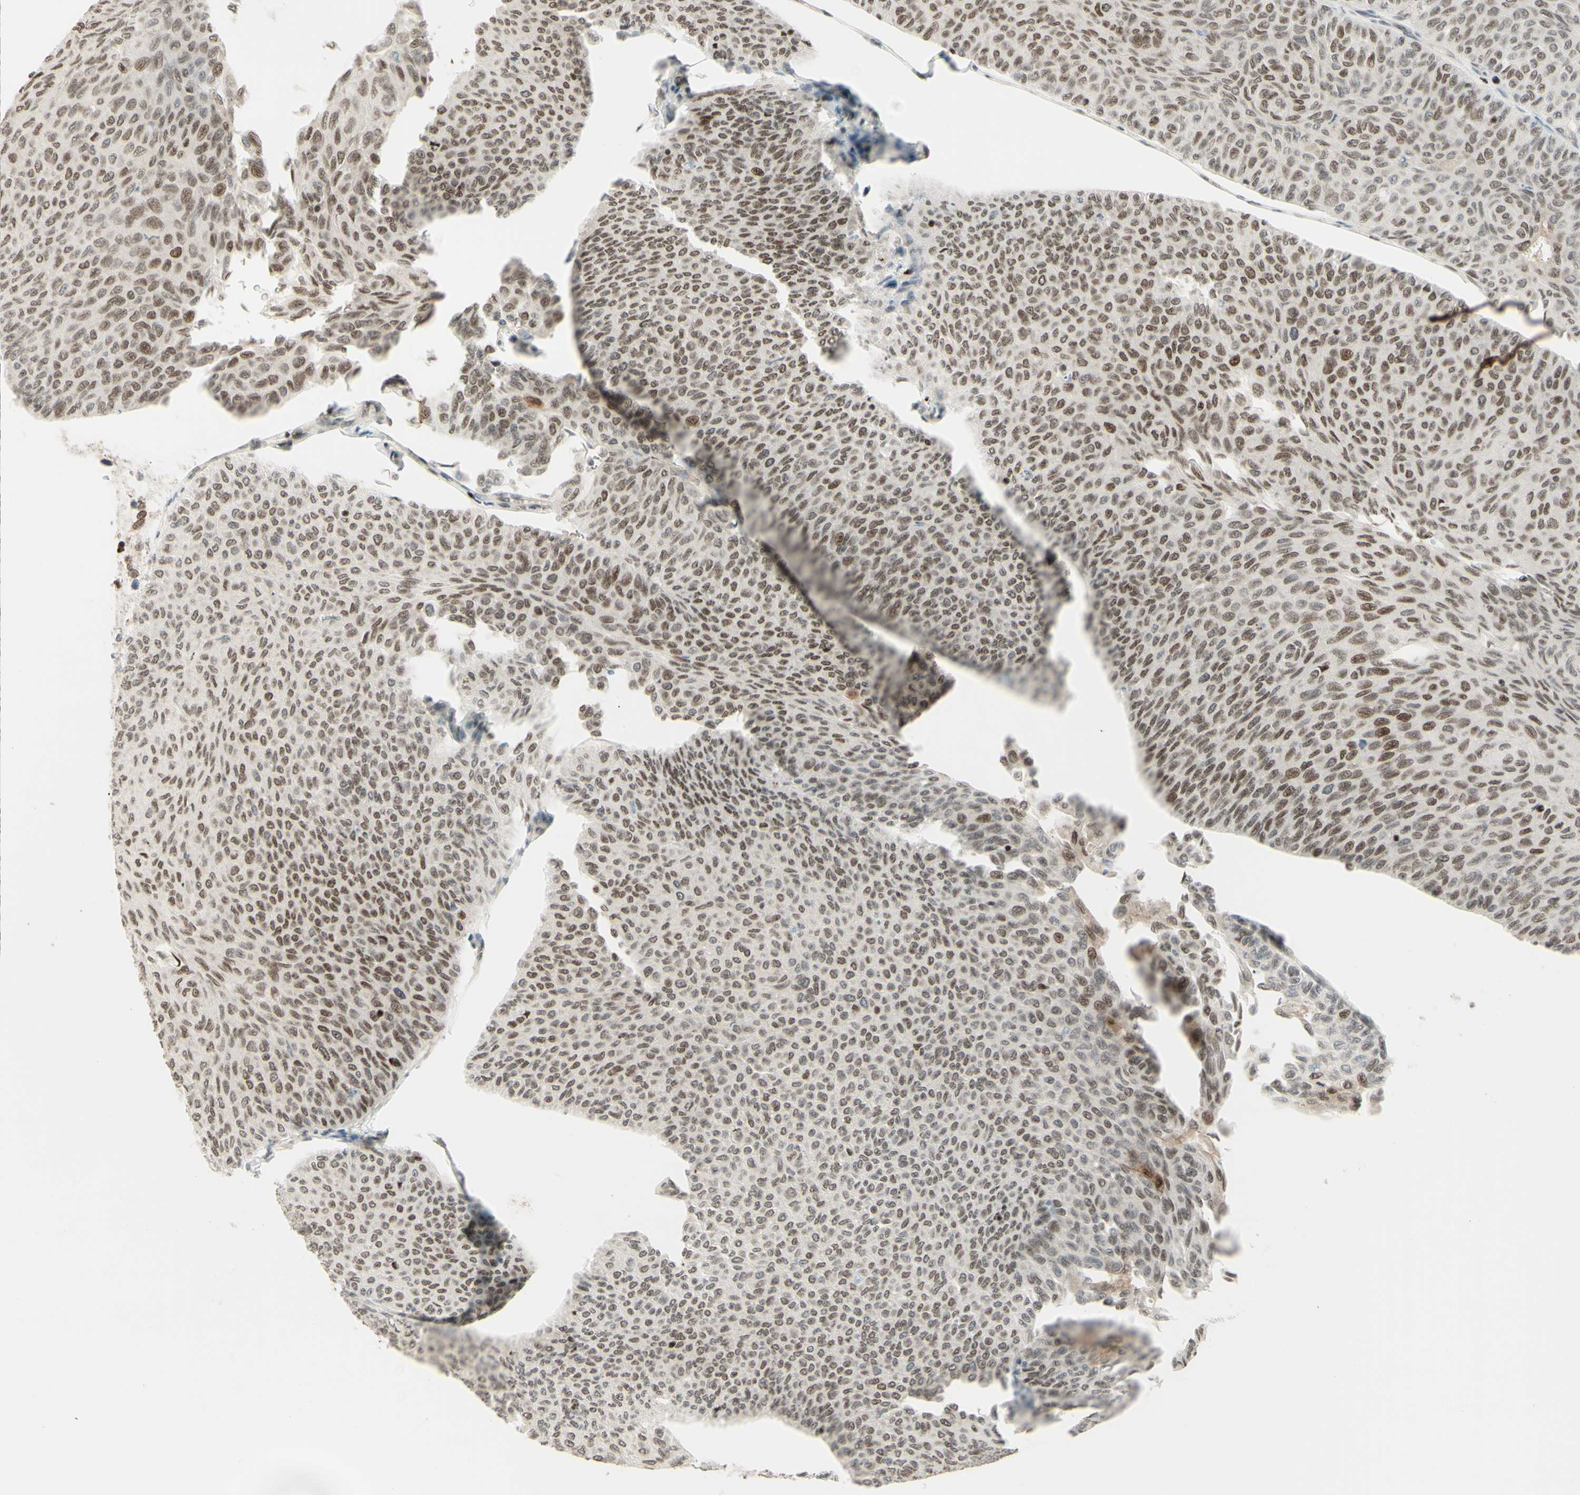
{"staining": {"intensity": "moderate", "quantity": ">75%", "location": "cytoplasmic/membranous,nuclear"}, "tissue": "urothelial cancer", "cell_type": "Tumor cells", "image_type": "cancer", "snomed": [{"axis": "morphology", "description": "Urothelial carcinoma, Low grade"}, {"axis": "topography", "description": "Urinary bladder"}], "caption": "Immunohistochemistry (IHC) staining of urothelial cancer, which demonstrates medium levels of moderate cytoplasmic/membranous and nuclear positivity in approximately >75% of tumor cells indicating moderate cytoplasmic/membranous and nuclear protein expression. The staining was performed using DAB (3,3'-diaminobenzidine) (brown) for protein detection and nuclei were counterstained in hematoxylin (blue).", "gene": "CDKL5", "patient": {"sex": "male", "age": 78}}